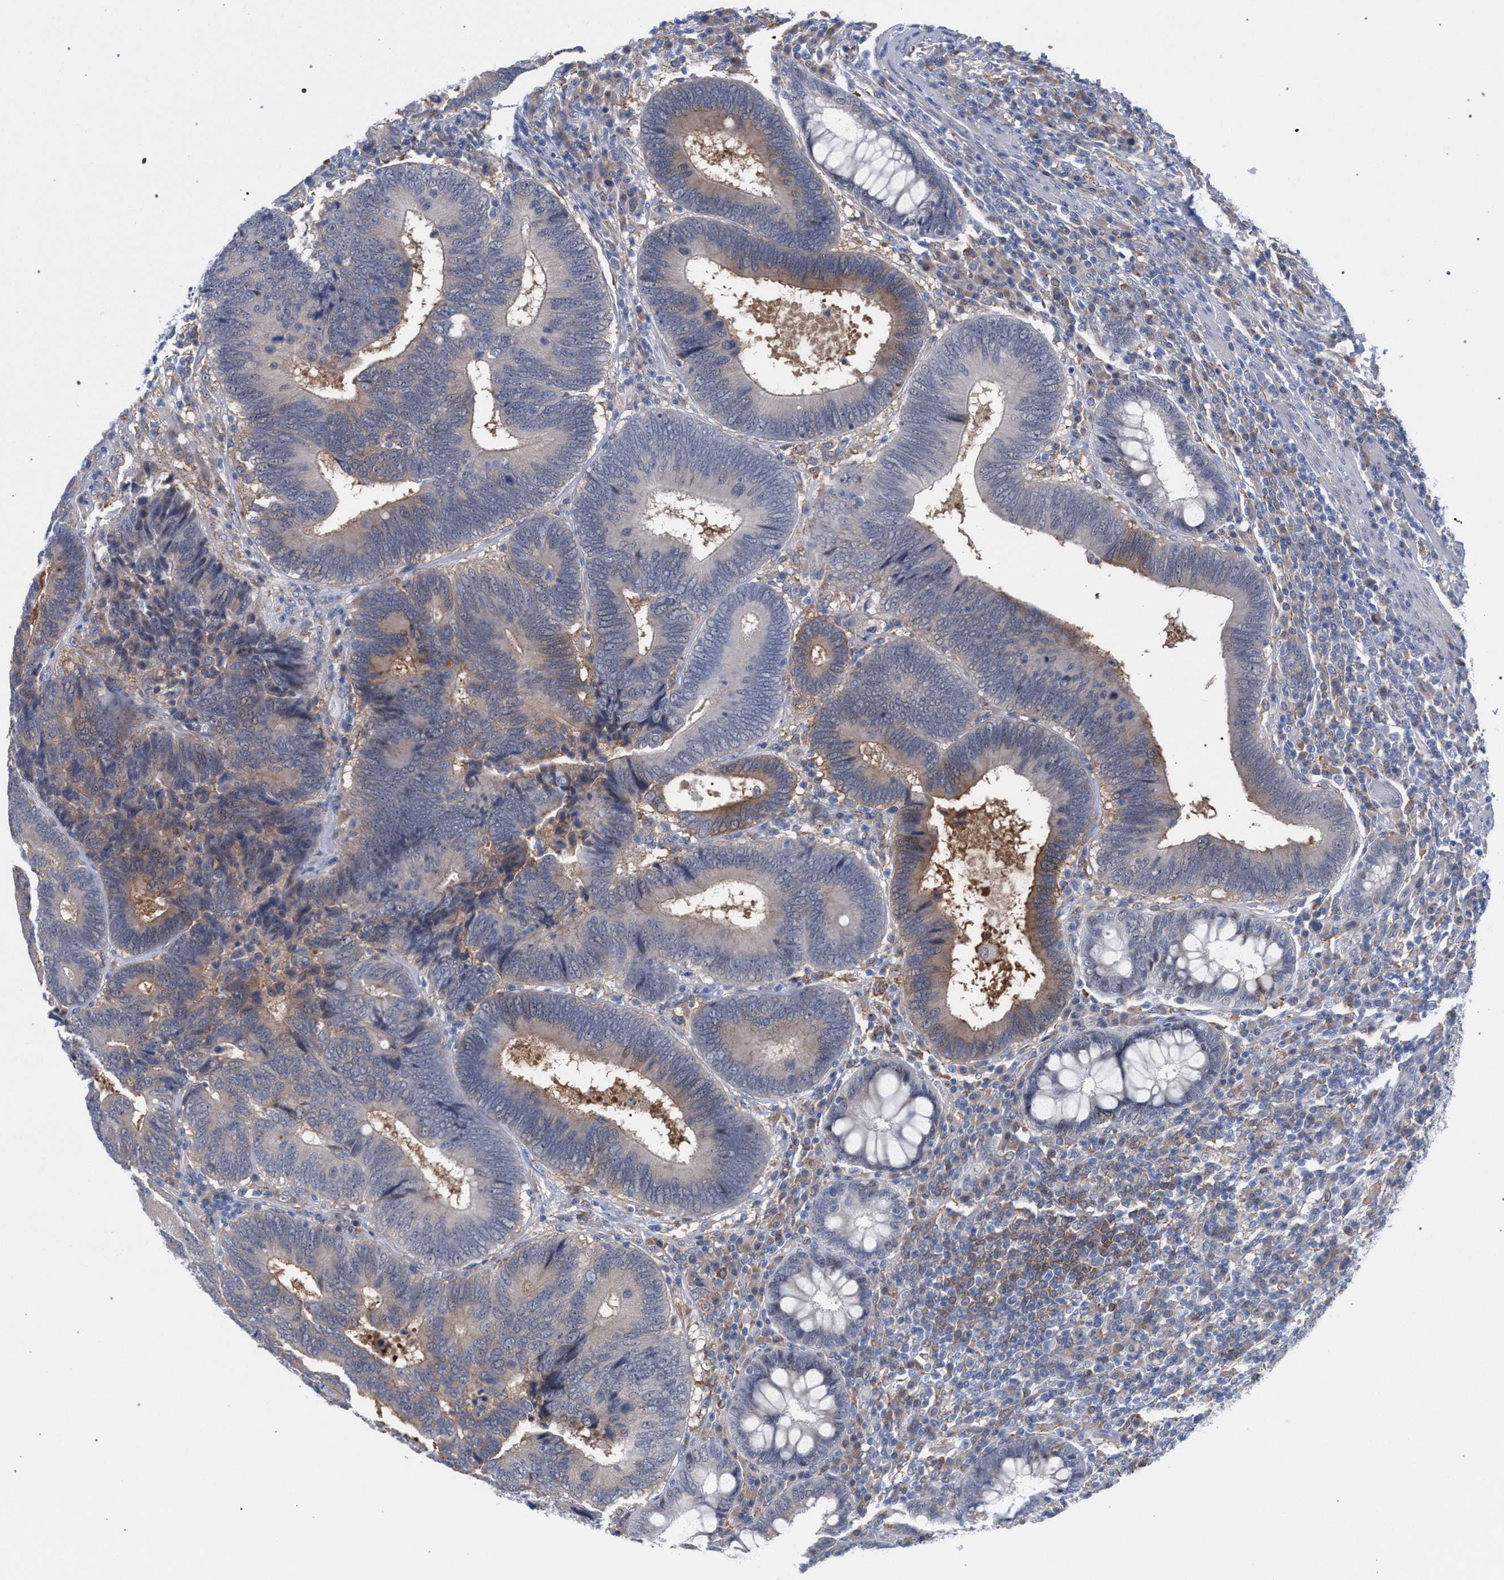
{"staining": {"intensity": "moderate", "quantity": "<25%", "location": "cytoplasmic/membranous"}, "tissue": "colorectal cancer", "cell_type": "Tumor cells", "image_type": "cancer", "snomed": [{"axis": "morphology", "description": "Adenocarcinoma, NOS"}, {"axis": "topography", "description": "Colon"}], "caption": "This histopathology image shows colorectal adenocarcinoma stained with immunohistochemistry to label a protein in brown. The cytoplasmic/membranous of tumor cells show moderate positivity for the protein. Nuclei are counter-stained blue.", "gene": "FHOD3", "patient": {"sex": "female", "age": 78}}